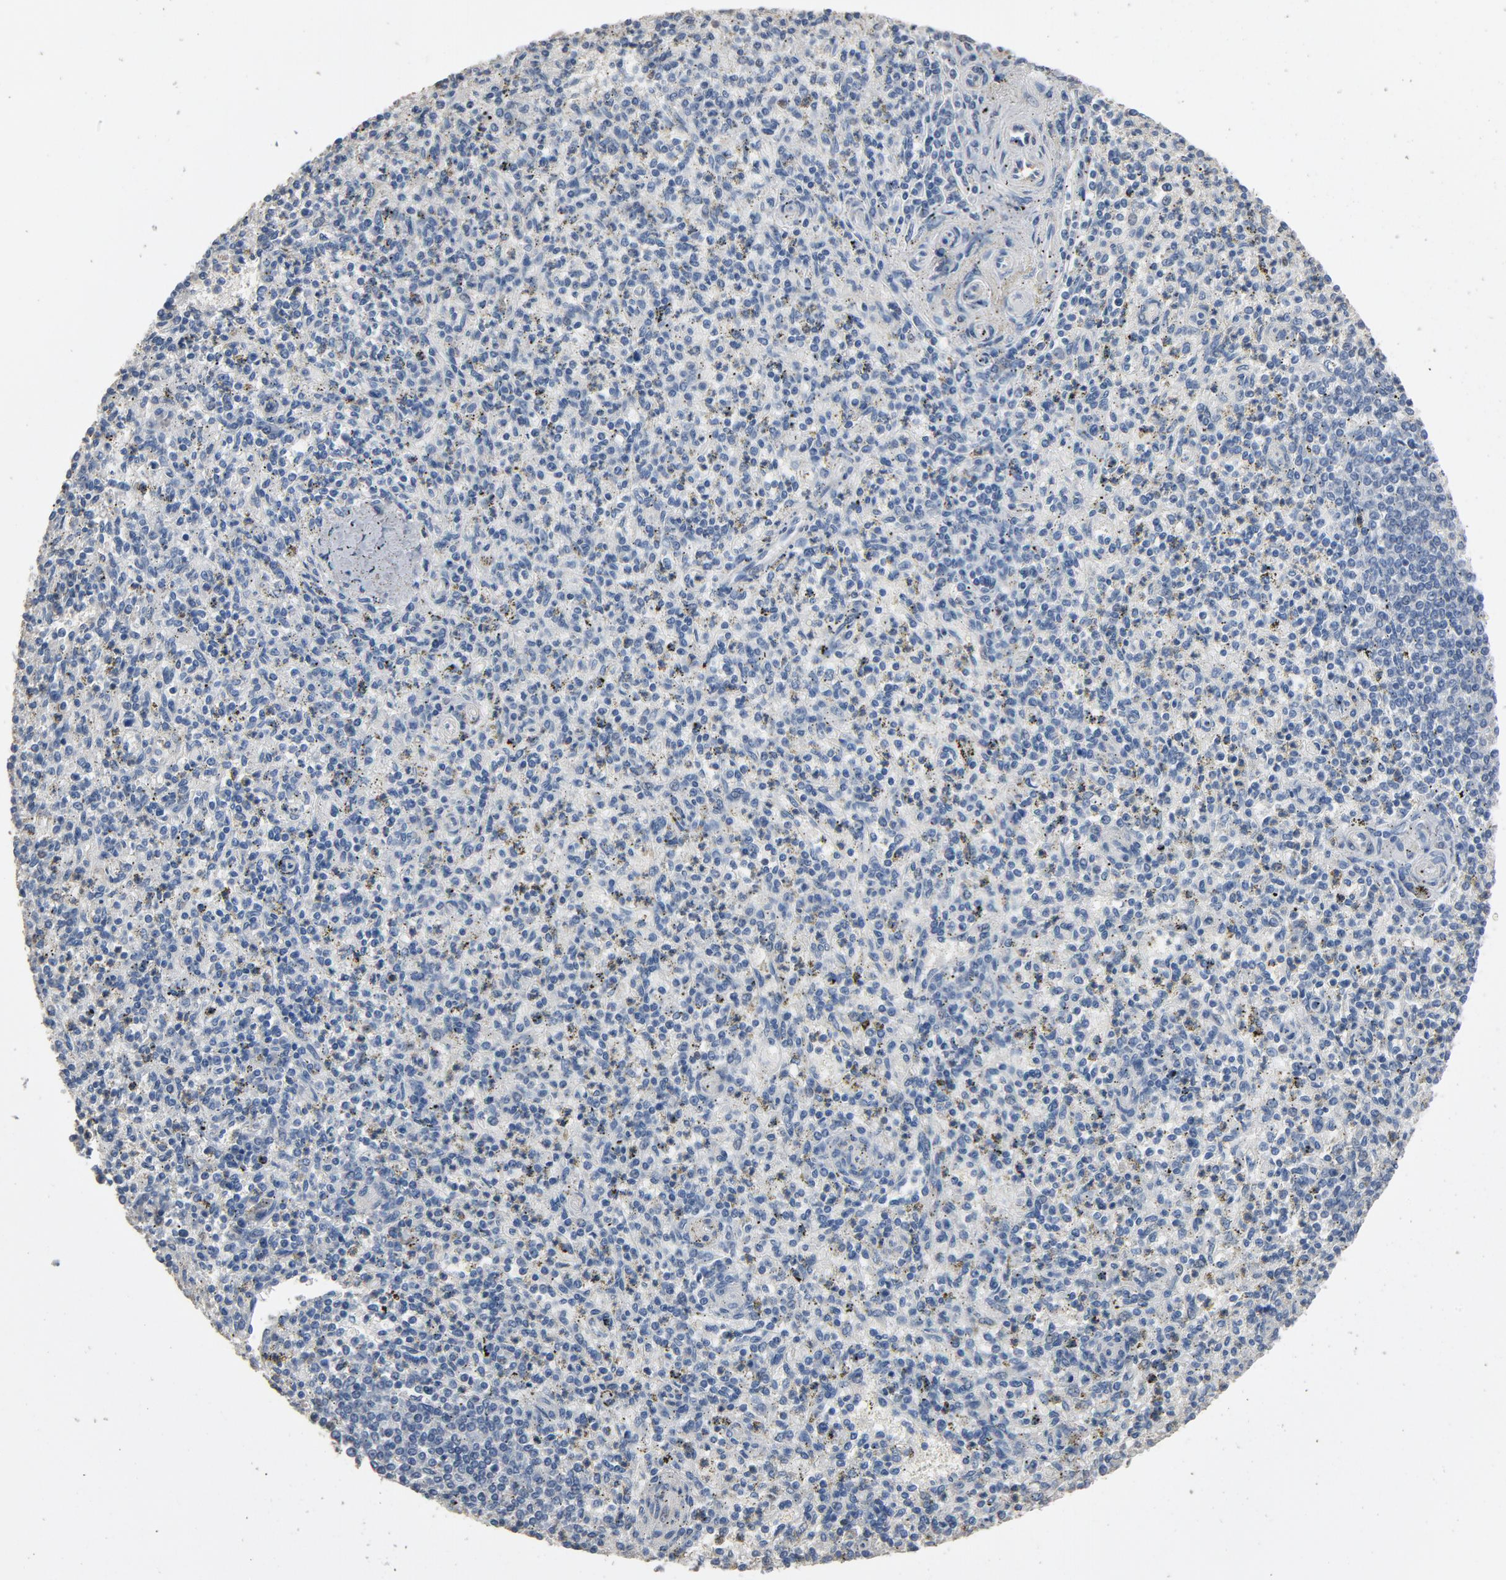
{"staining": {"intensity": "negative", "quantity": "none", "location": "none"}, "tissue": "spleen", "cell_type": "Cells in red pulp", "image_type": "normal", "snomed": [{"axis": "morphology", "description": "Normal tissue, NOS"}, {"axis": "topography", "description": "Spleen"}], "caption": "This is an immunohistochemistry photomicrograph of normal spleen. There is no expression in cells in red pulp.", "gene": "SOX6", "patient": {"sex": "male", "age": 72}}